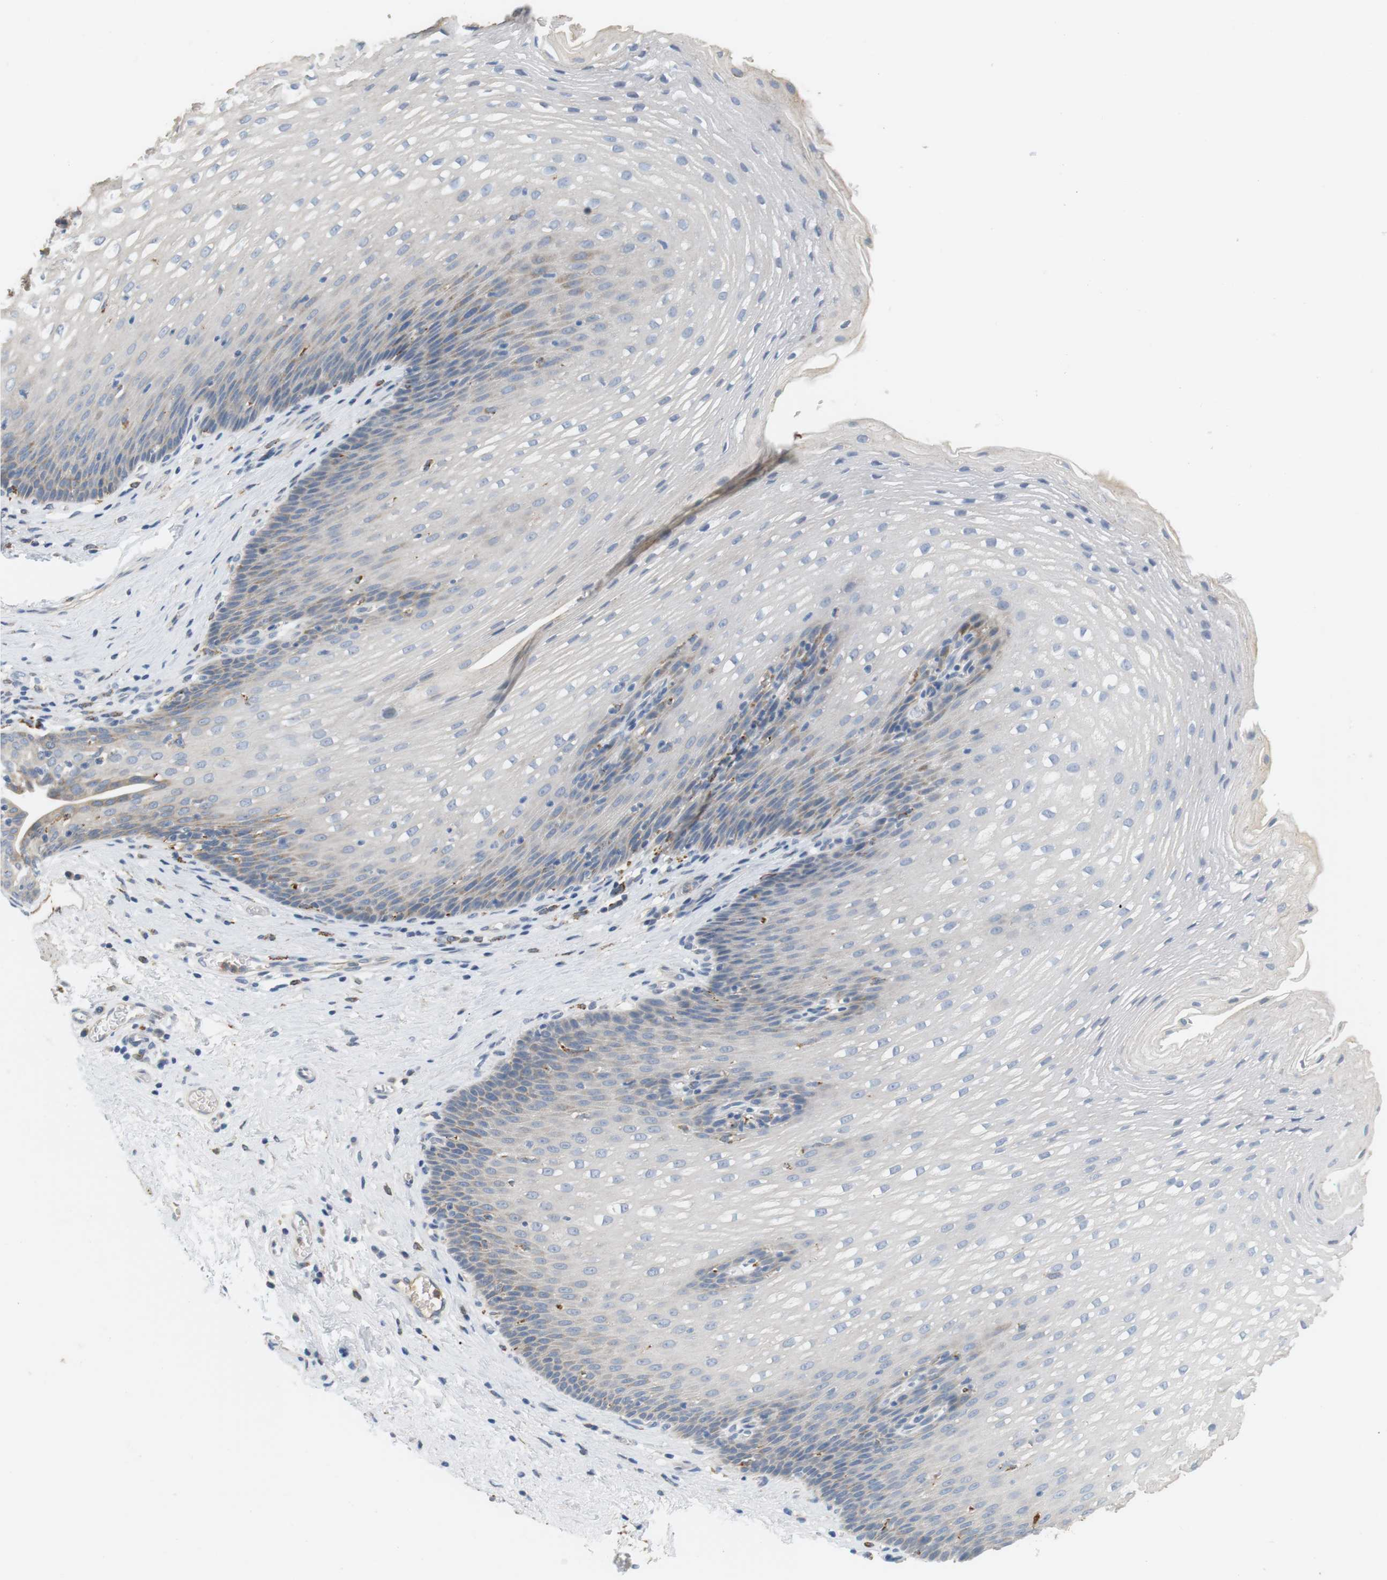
{"staining": {"intensity": "weak", "quantity": "25%-75%", "location": "cytoplasmic/membranous"}, "tissue": "esophagus", "cell_type": "Squamous epithelial cells", "image_type": "normal", "snomed": [{"axis": "morphology", "description": "Normal tissue, NOS"}, {"axis": "topography", "description": "Esophagus"}], "caption": "Protein staining exhibits weak cytoplasmic/membranous staining in approximately 25%-75% of squamous epithelial cells in normal esophagus.", "gene": "CD300E", "patient": {"sex": "male", "age": 48}}